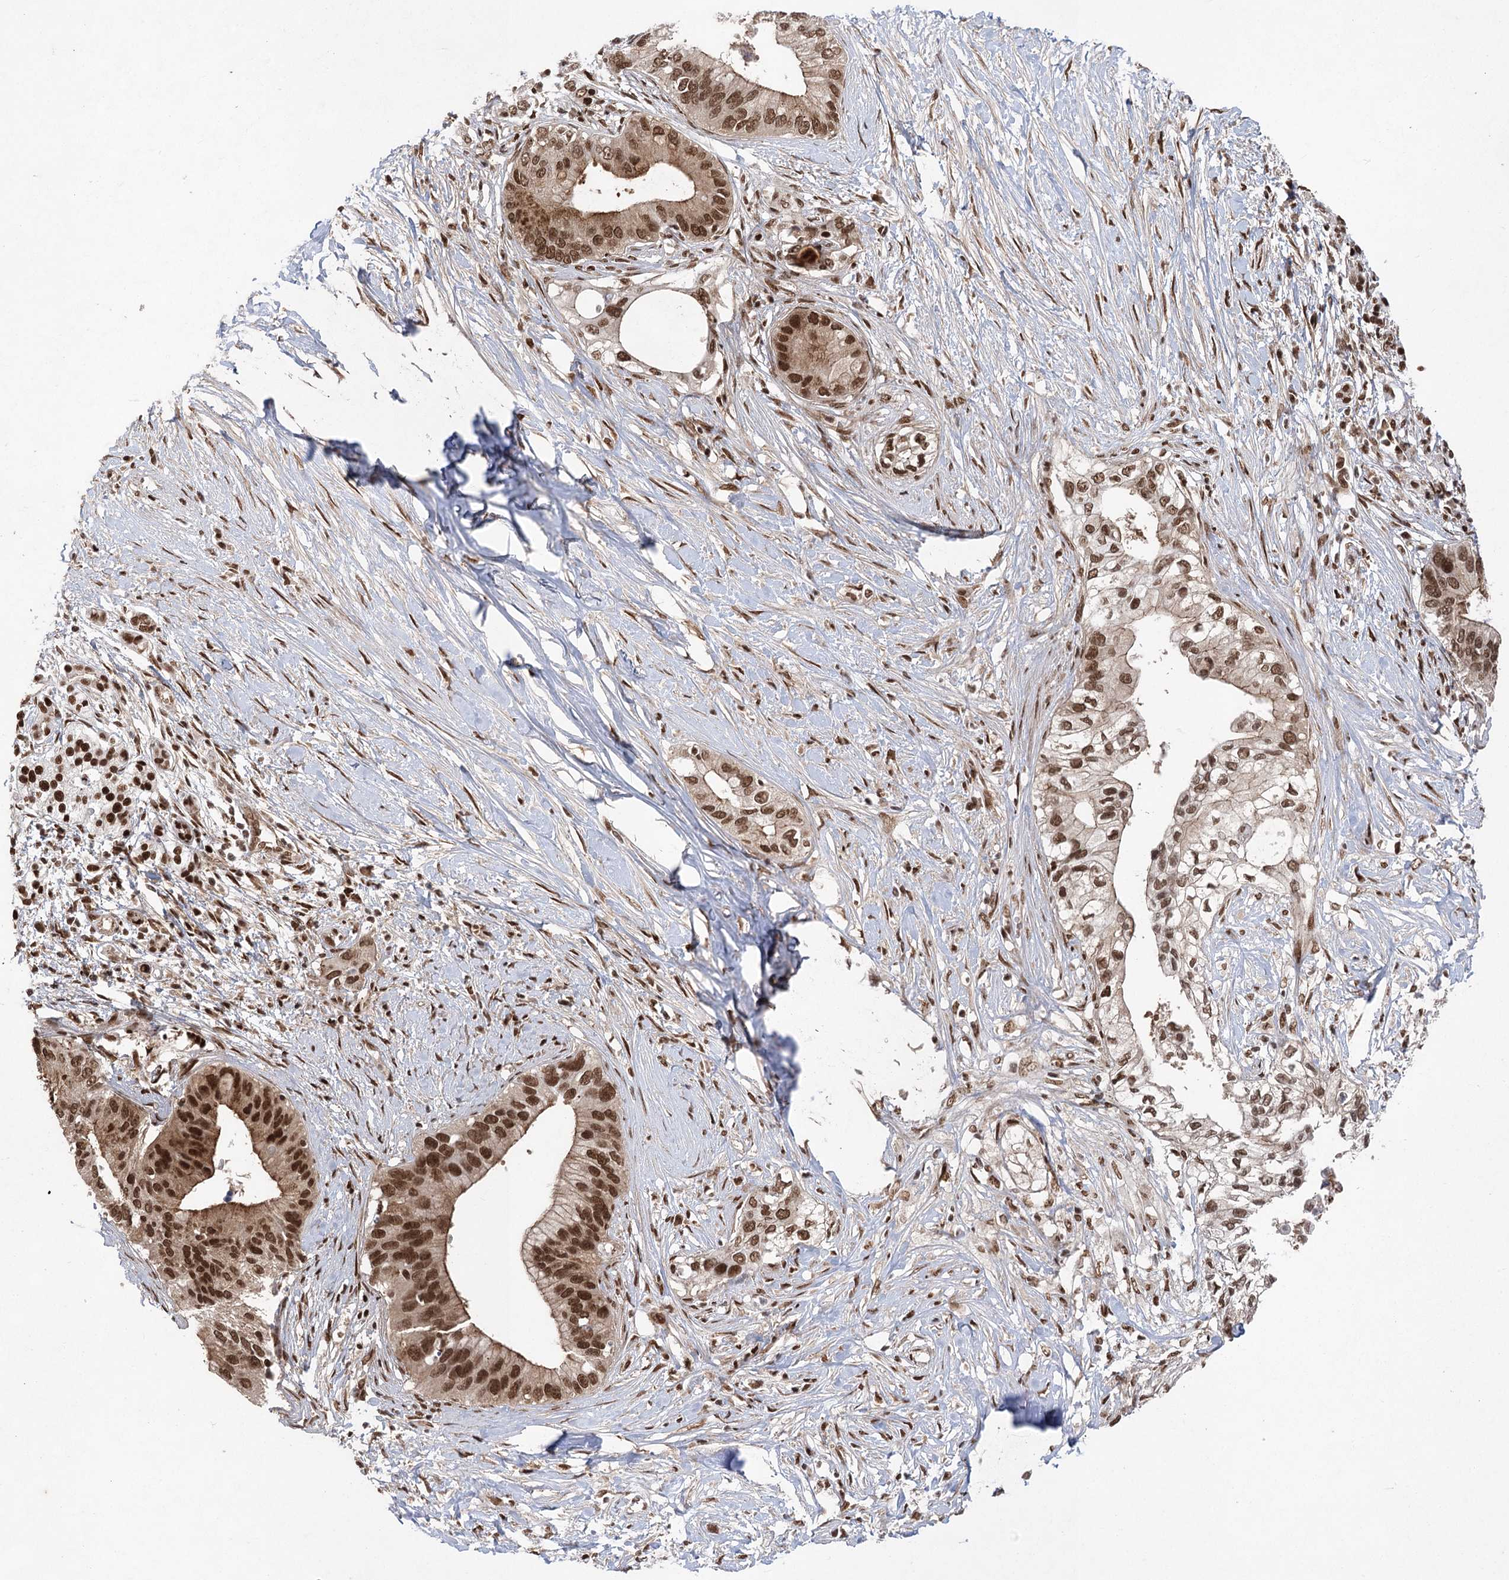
{"staining": {"intensity": "strong", "quantity": ">75%", "location": "nuclear"}, "tissue": "pancreatic cancer", "cell_type": "Tumor cells", "image_type": "cancer", "snomed": [{"axis": "morphology", "description": "Normal tissue, NOS"}, {"axis": "morphology", "description": "Adenocarcinoma, NOS"}, {"axis": "topography", "description": "Pancreas"}, {"axis": "topography", "description": "Peripheral nerve tissue"}], "caption": "A photomicrograph showing strong nuclear positivity in approximately >75% of tumor cells in adenocarcinoma (pancreatic), as visualized by brown immunohistochemical staining.", "gene": "ZCCHC8", "patient": {"sex": "male", "age": 59}}